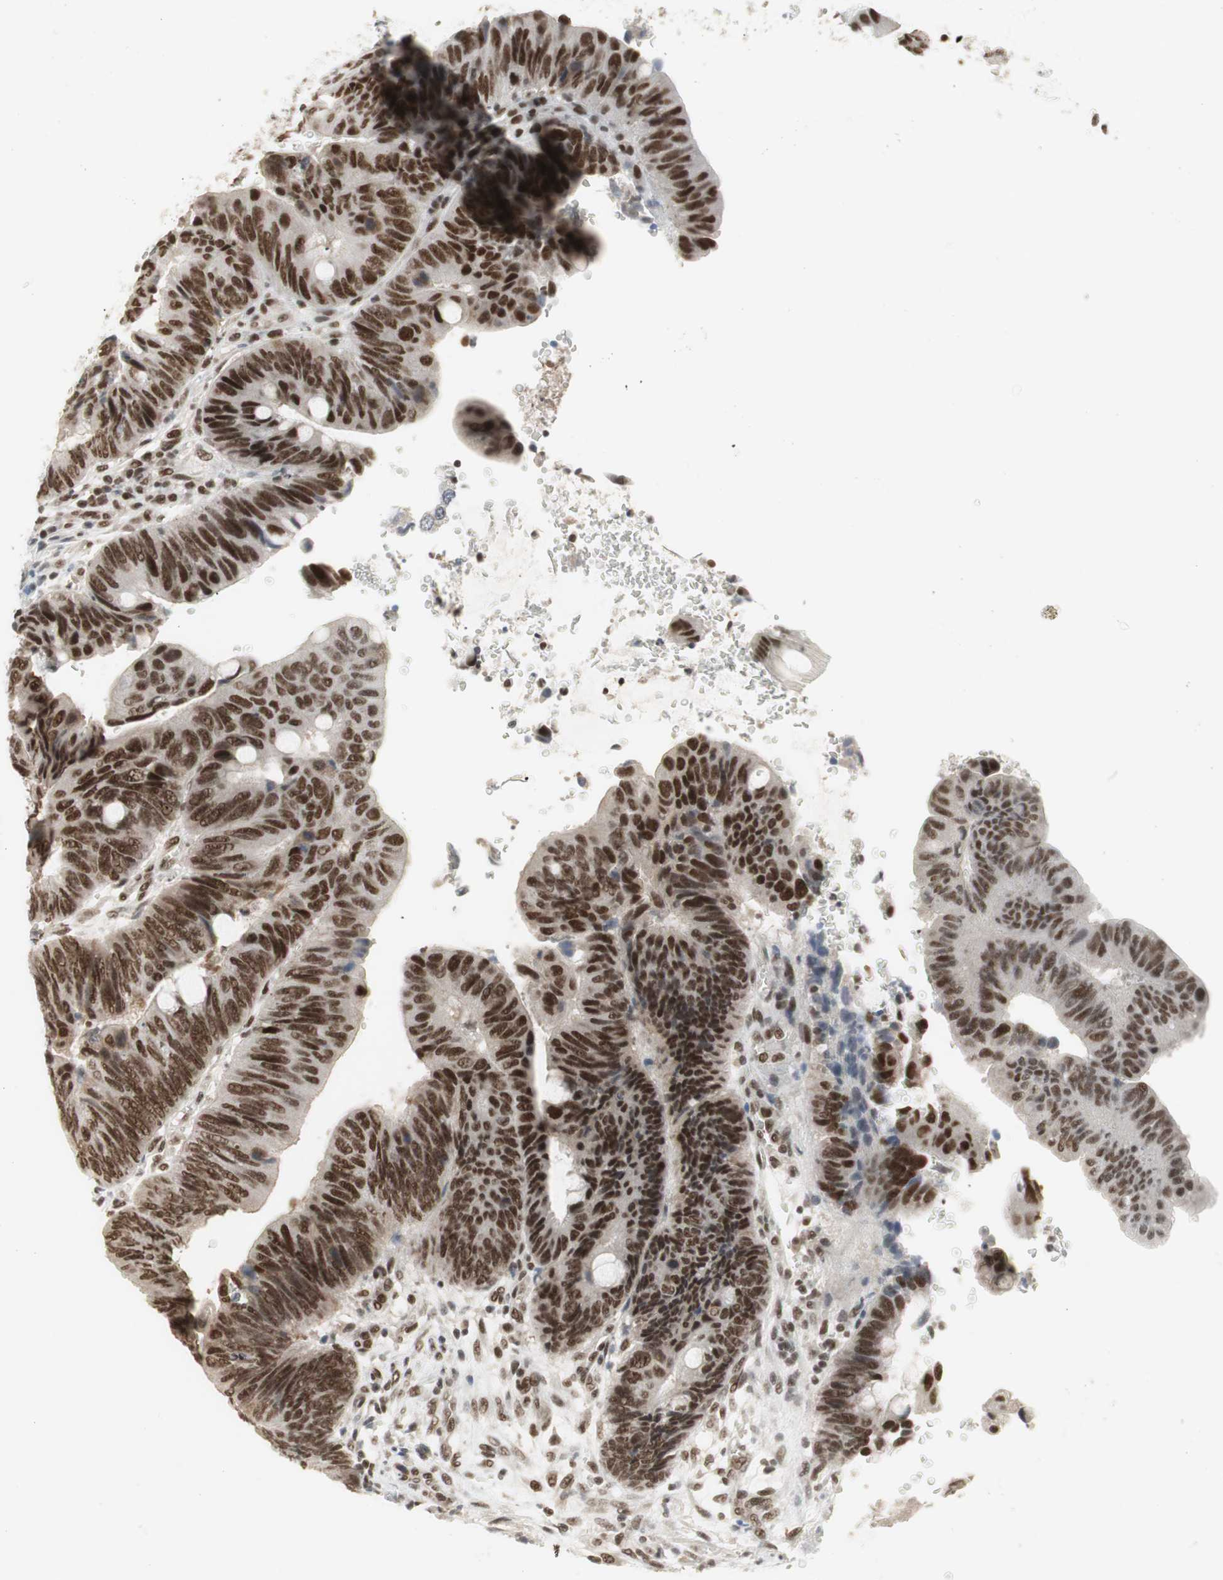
{"staining": {"intensity": "strong", "quantity": ">75%", "location": "nuclear"}, "tissue": "colorectal cancer", "cell_type": "Tumor cells", "image_type": "cancer", "snomed": [{"axis": "morphology", "description": "Normal tissue, NOS"}, {"axis": "morphology", "description": "Adenocarcinoma, NOS"}, {"axis": "topography", "description": "Rectum"}, {"axis": "topography", "description": "Peripheral nerve tissue"}], "caption": "Protein expression analysis of human colorectal cancer reveals strong nuclear expression in about >75% of tumor cells.", "gene": "RTF1", "patient": {"sex": "male", "age": 92}}